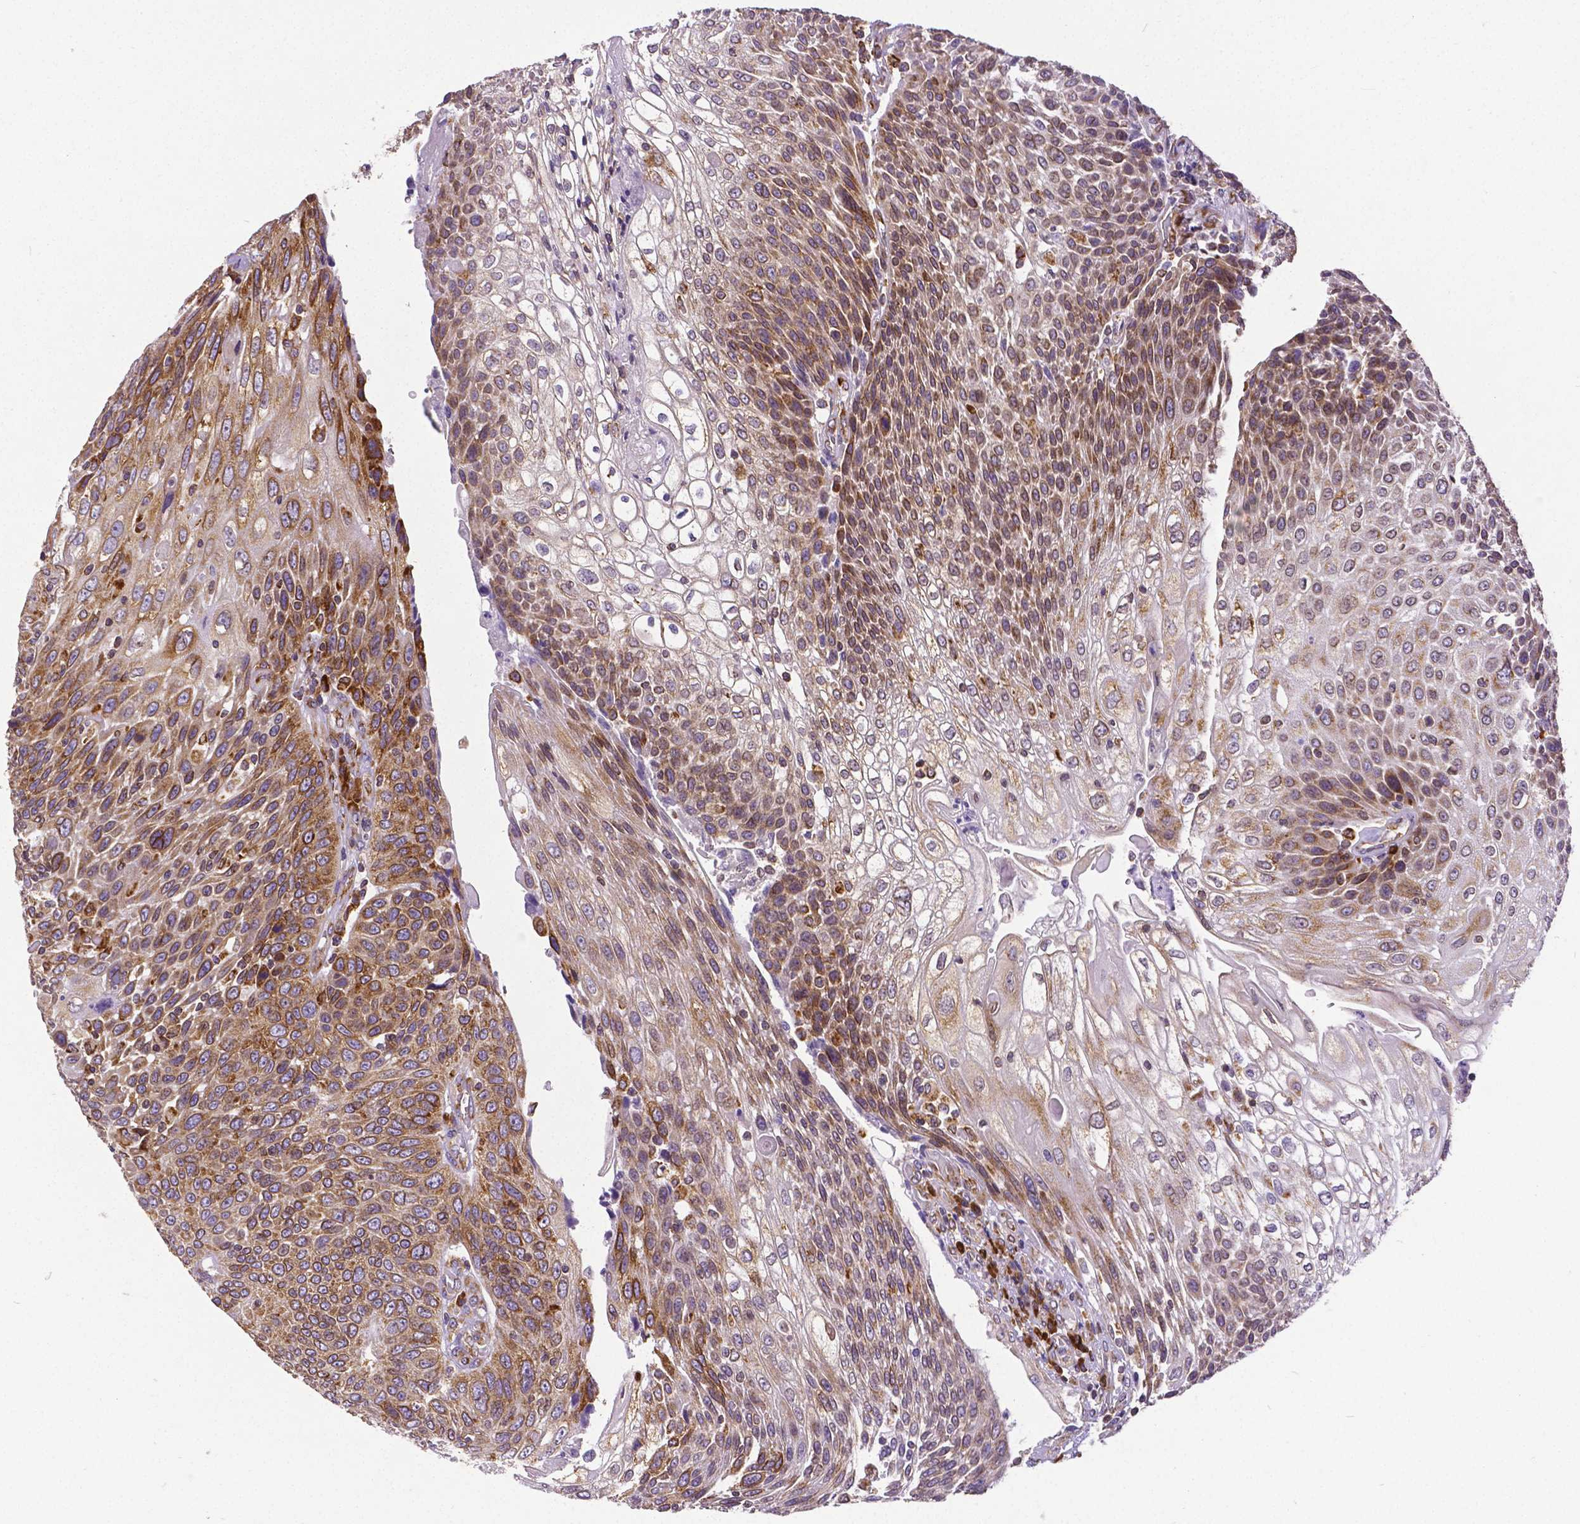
{"staining": {"intensity": "strong", "quantity": ">75%", "location": "cytoplasmic/membranous"}, "tissue": "urothelial cancer", "cell_type": "Tumor cells", "image_type": "cancer", "snomed": [{"axis": "morphology", "description": "Urothelial carcinoma, High grade"}, {"axis": "topography", "description": "Urinary bladder"}], "caption": "The histopathology image shows immunohistochemical staining of urothelial cancer. There is strong cytoplasmic/membranous expression is seen in approximately >75% of tumor cells.", "gene": "MTDH", "patient": {"sex": "female", "age": 70}}